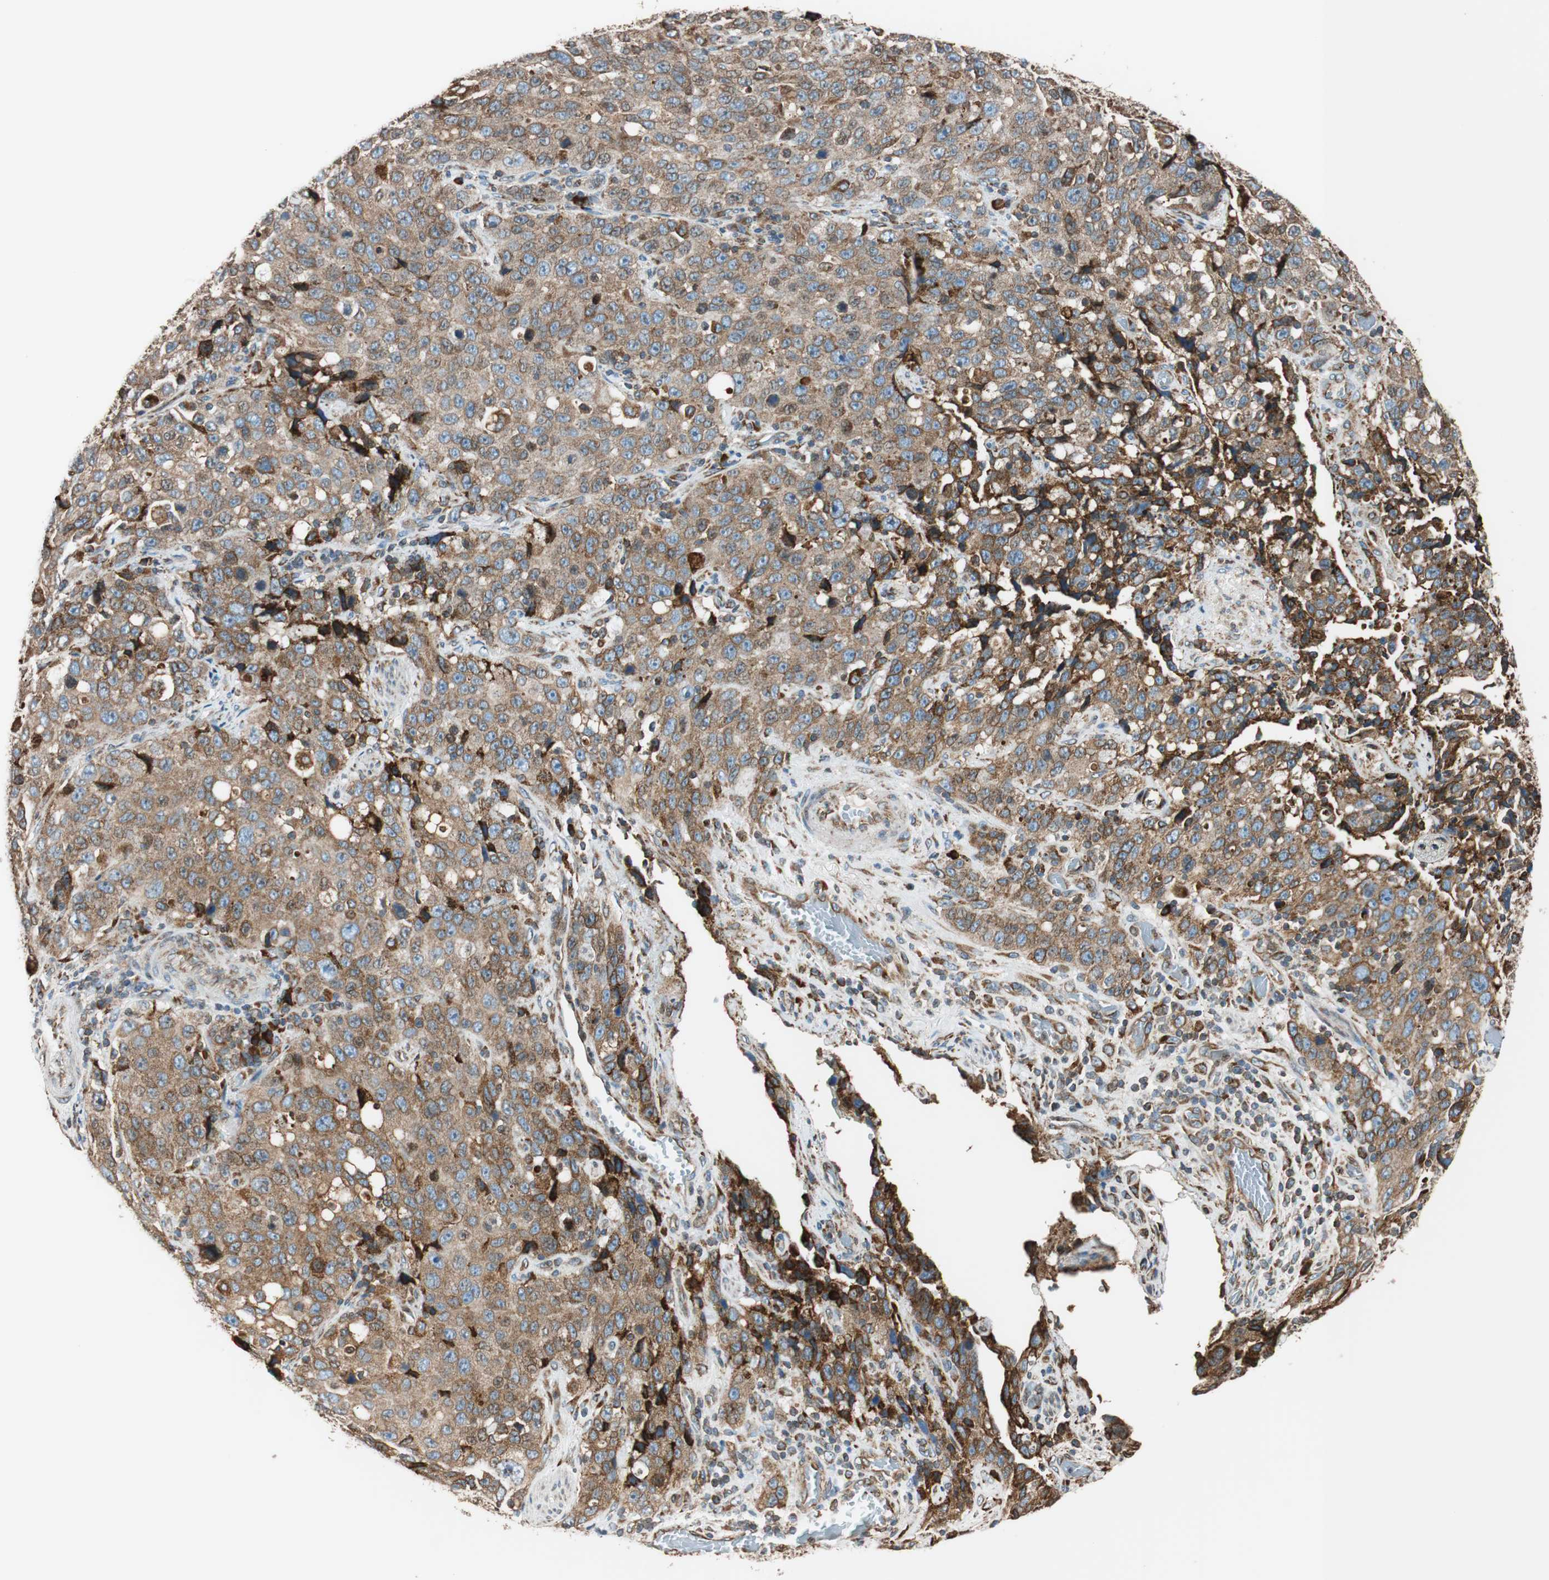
{"staining": {"intensity": "moderate", "quantity": ">75%", "location": "cytoplasmic/membranous"}, "tissue": "stomach cancer", "cell_type": "Tumor cells", "image_type": "cancer", "snomed": [{"axis": "morphology", "description": "Normal tissue, NOS"}, {"axis": "morphology", "description": "Adenocarcinoma, NOS"}, {"axis": "topography", "description": "Stomach"}], "caption": "IHC photomicrograph of neoplastic tissue: stomach adenocarcinoma stained using immunohistochemistry (IHC) demonstrates medium levels of moderate protein expression localized specifically in the cytoplasmic/membranous of tumor cells, appearing as a cytoplasmic/membranous brown color.", "gene": "PRKCSH", "patient": {"sex": "male", "age": 48}}